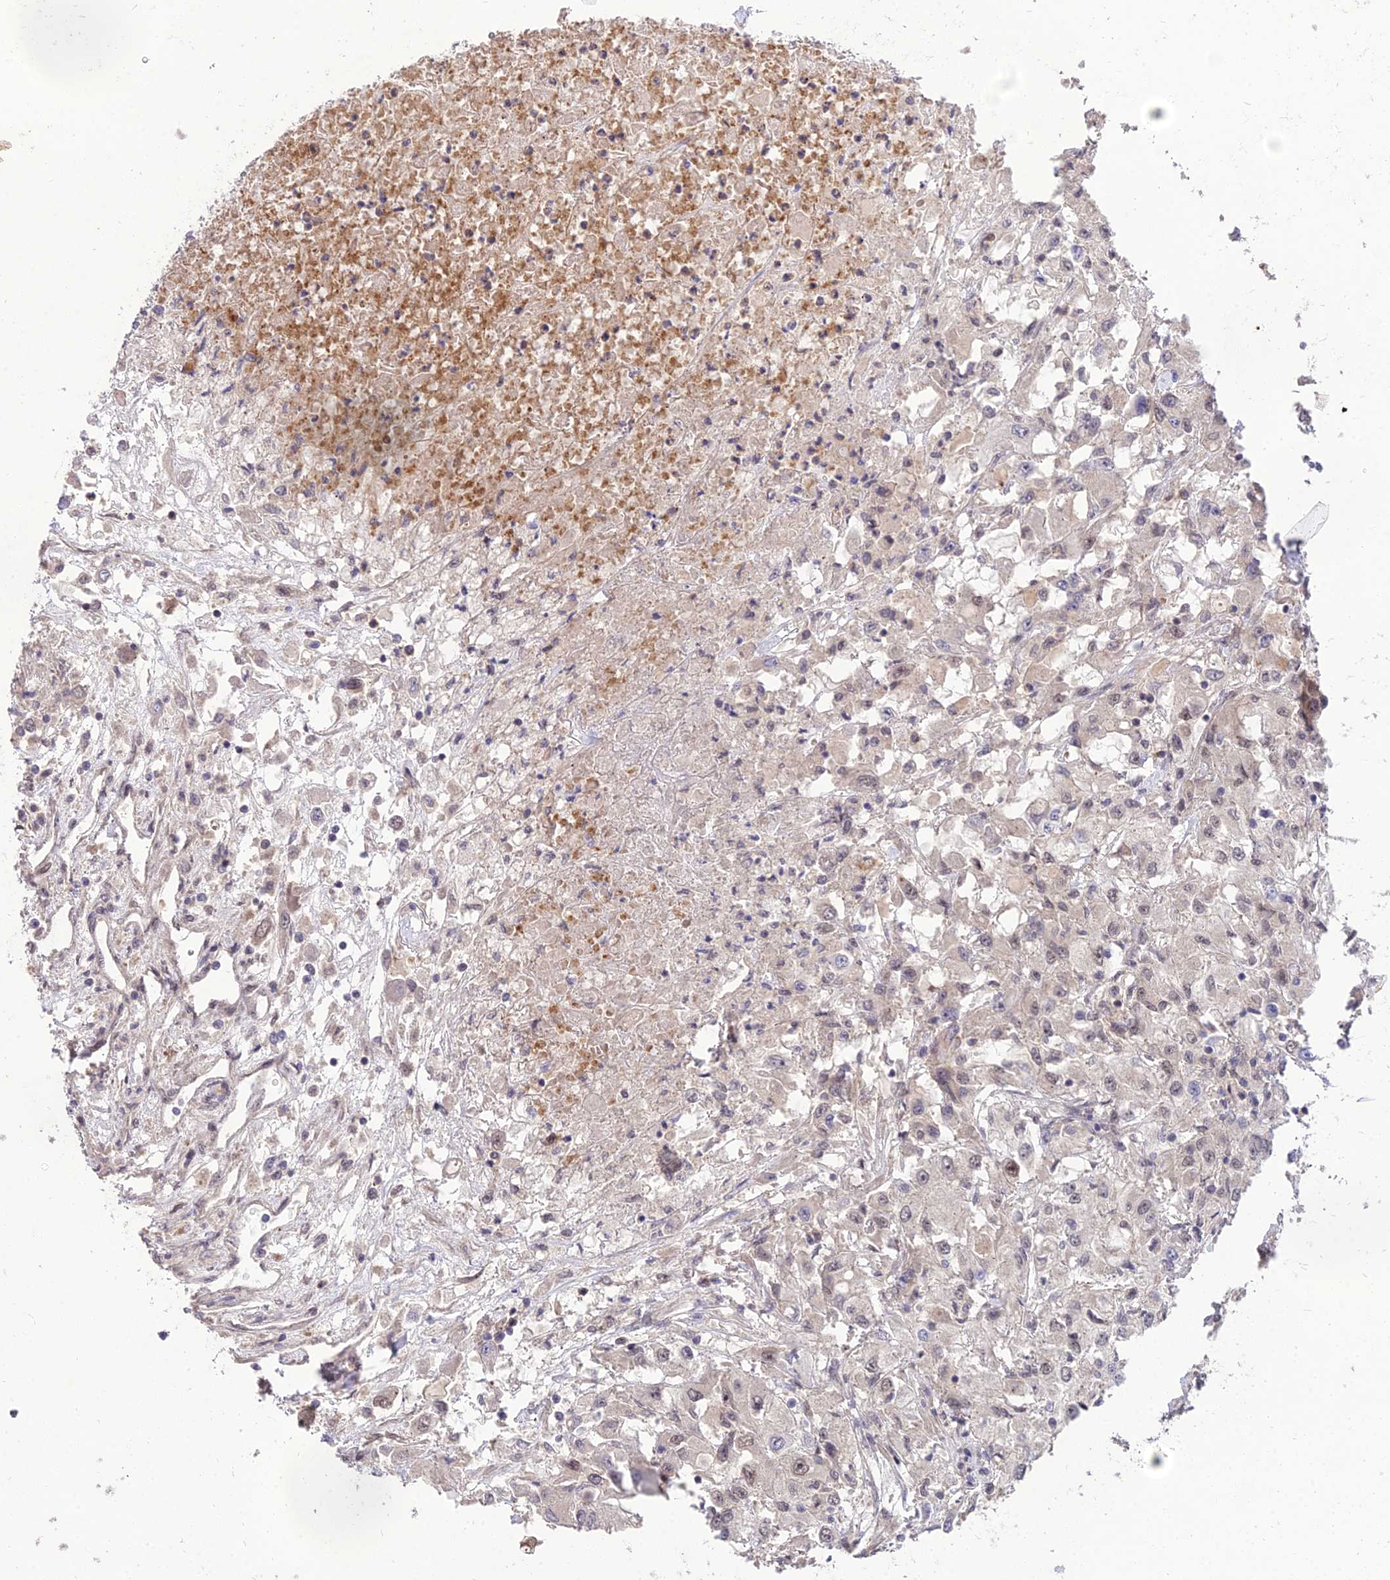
{"staining": {"intensity": "weak", "quantity": "<25%", "location": "nuclear"}, "tissue": "renal cancer", "cell_type": "Tumor cells", "image_type": "cancer", "snomed": [{"axis": "morphology", "description": "Adenocarcinoma, NOS"}, {"axis": "topography", "description": "Kidney"}], "caption": "Renal cancer was stained to show a protein in brown. There is no significant staining in tumor cells.", "gene": "ZNF85", "patient": {"sex": "female", "age": 67}}